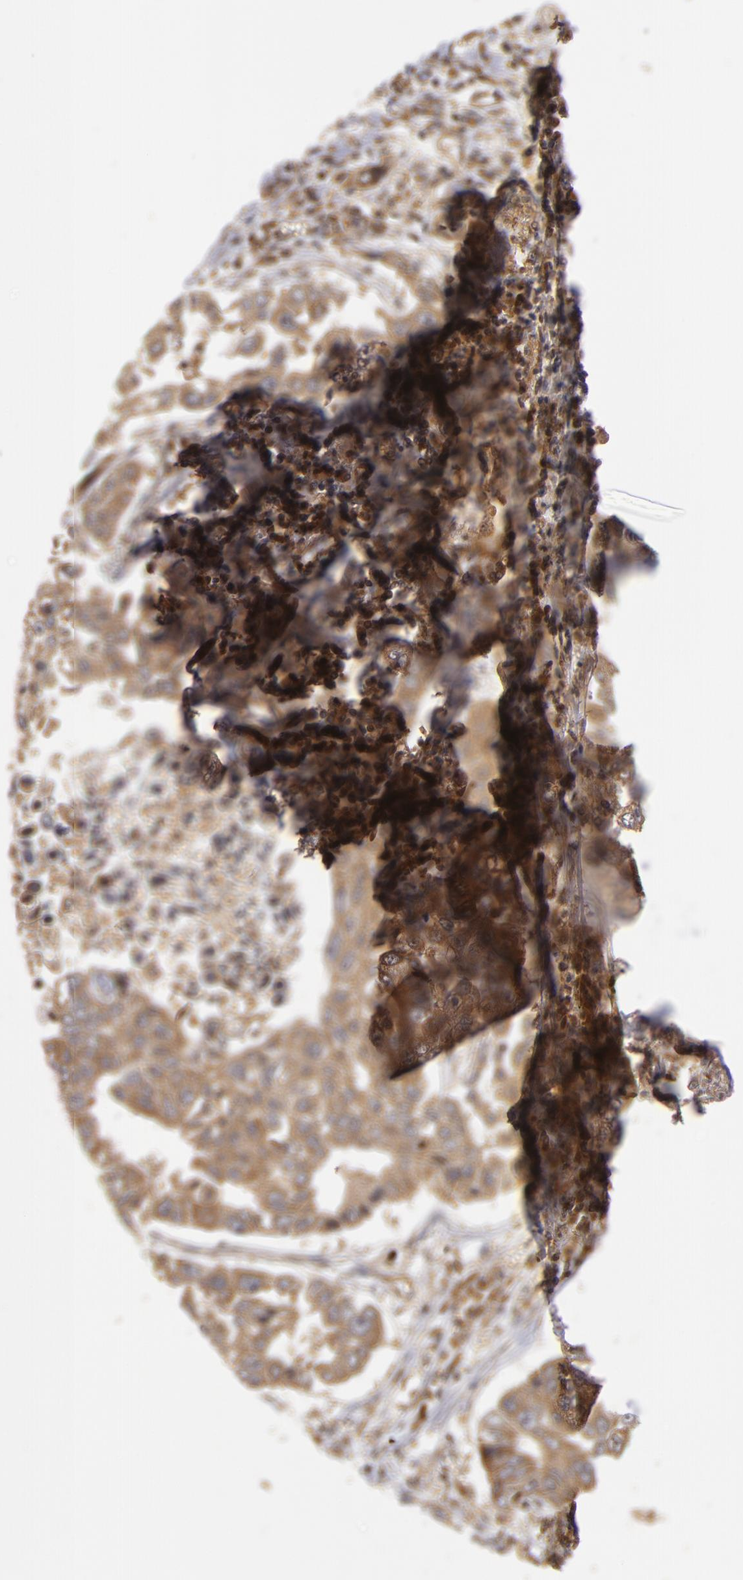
{"staining": {"intensity": "moderate", "quantity": ">75%", "location": "cytoplasmic/membranous"}, "tissue": "lung cancer", "cell_type": "Tumor cells", "image_type": "cancer", "snomed": [{"axis": "morphology", "description": "Squamous cell carcinoma, NOS"}, {"axis": "topography", "description": "Lung"}], "caption": "An image of human squamous cell carcinoma (lung) stained for a protein reveals moderate cytoplasmic/membranous brown staining in tumor cells.", "gene": "BDKRB1", "patient": {"sex": "male", "age": 71}}